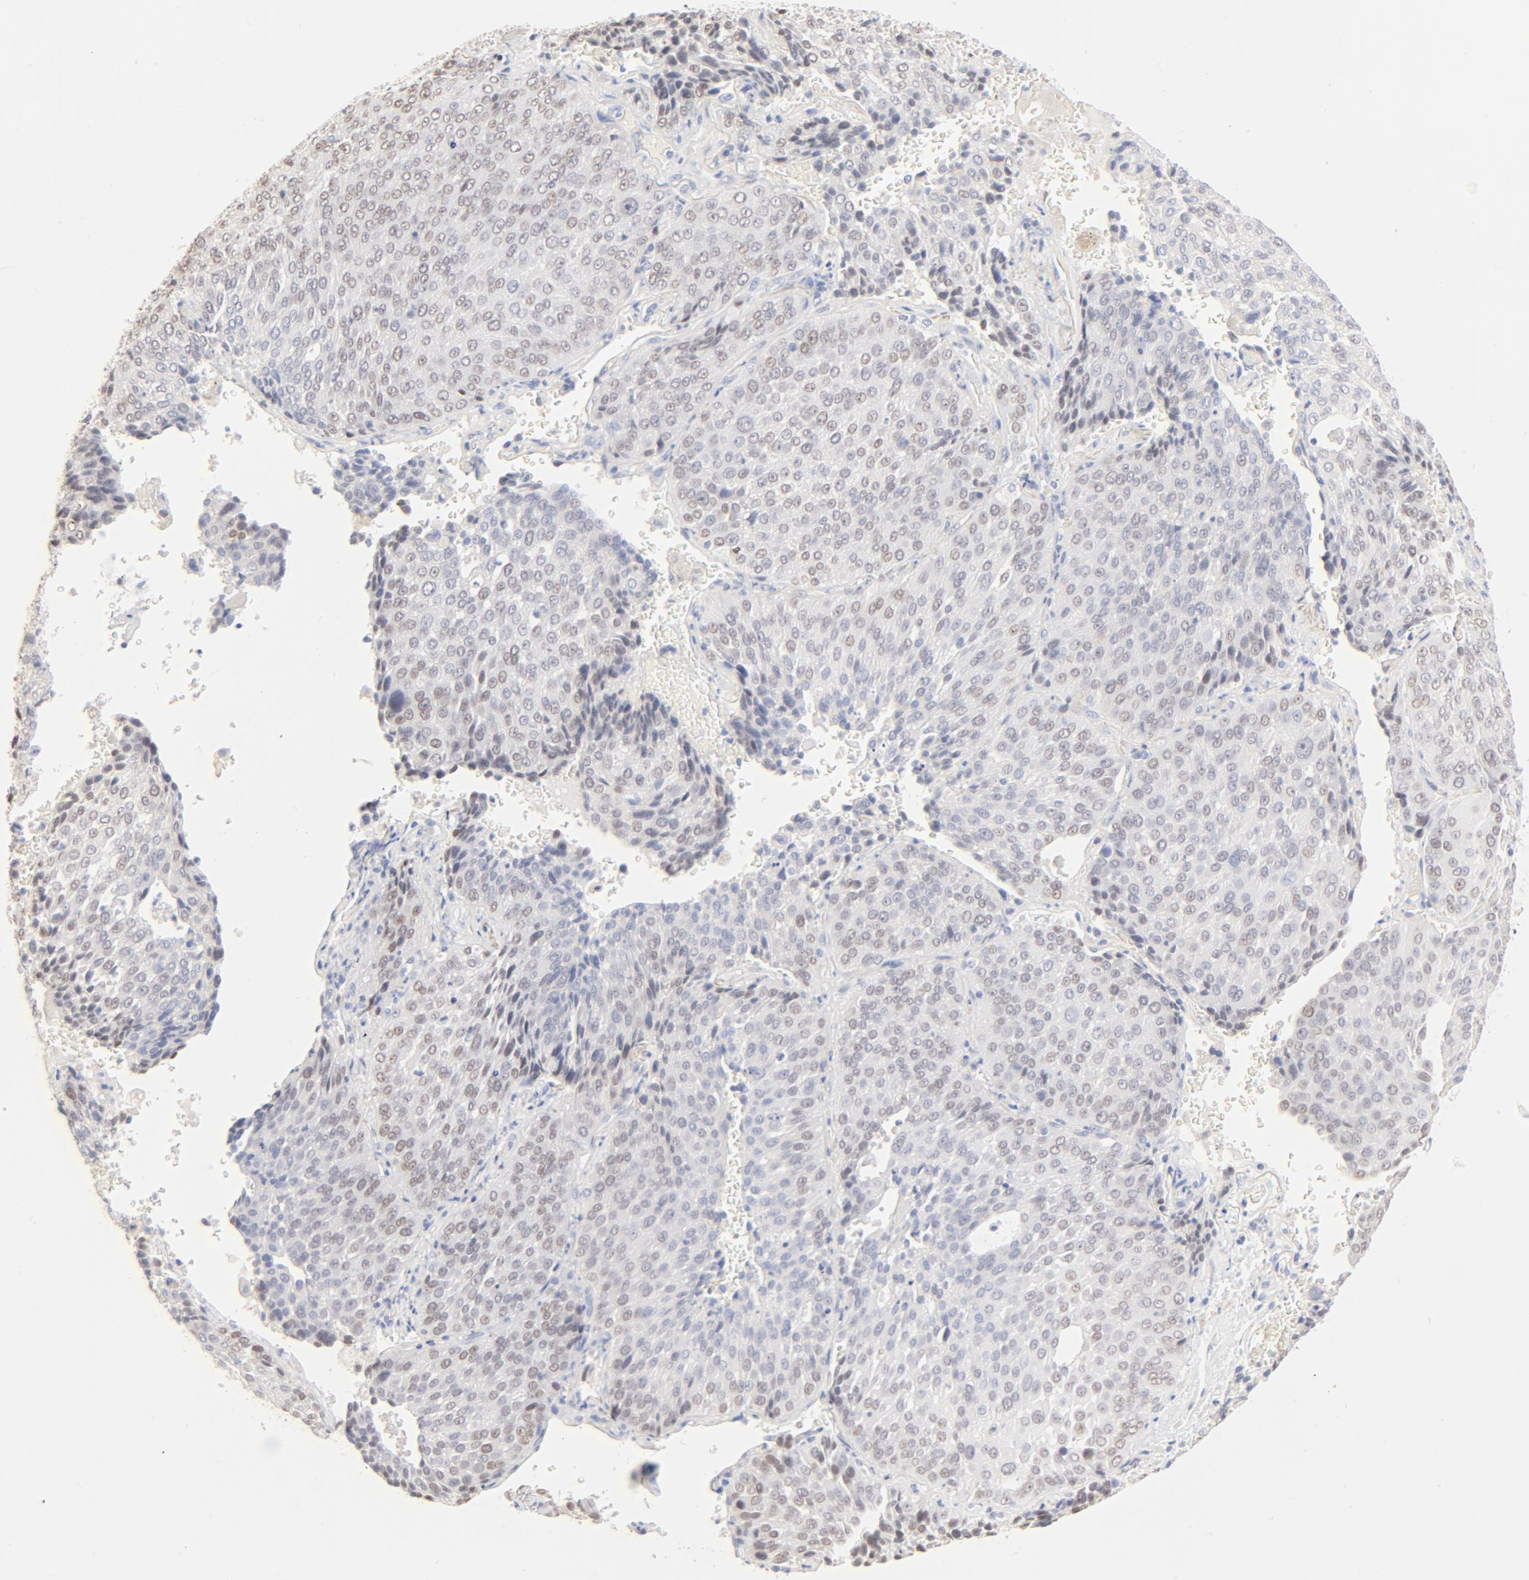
{"staining": {"intensity": "weak", "quantity": "<25%", "location": "nuclear"}, "tissue": "lung cancer", "cell_type": "Tumor cells", "image_type": "cancer", "snomed": [{"axis": "morphology", "description": "Squamous cell carcinoma, NOS"}, {"axis": "topography", "description": "Lung"}], "caption": "An image of human lung squamous cell carcinoma is negative for staining in tumor cells.", "gene": "FCGBP", "patient": {"sex": "male", "age": 54}}